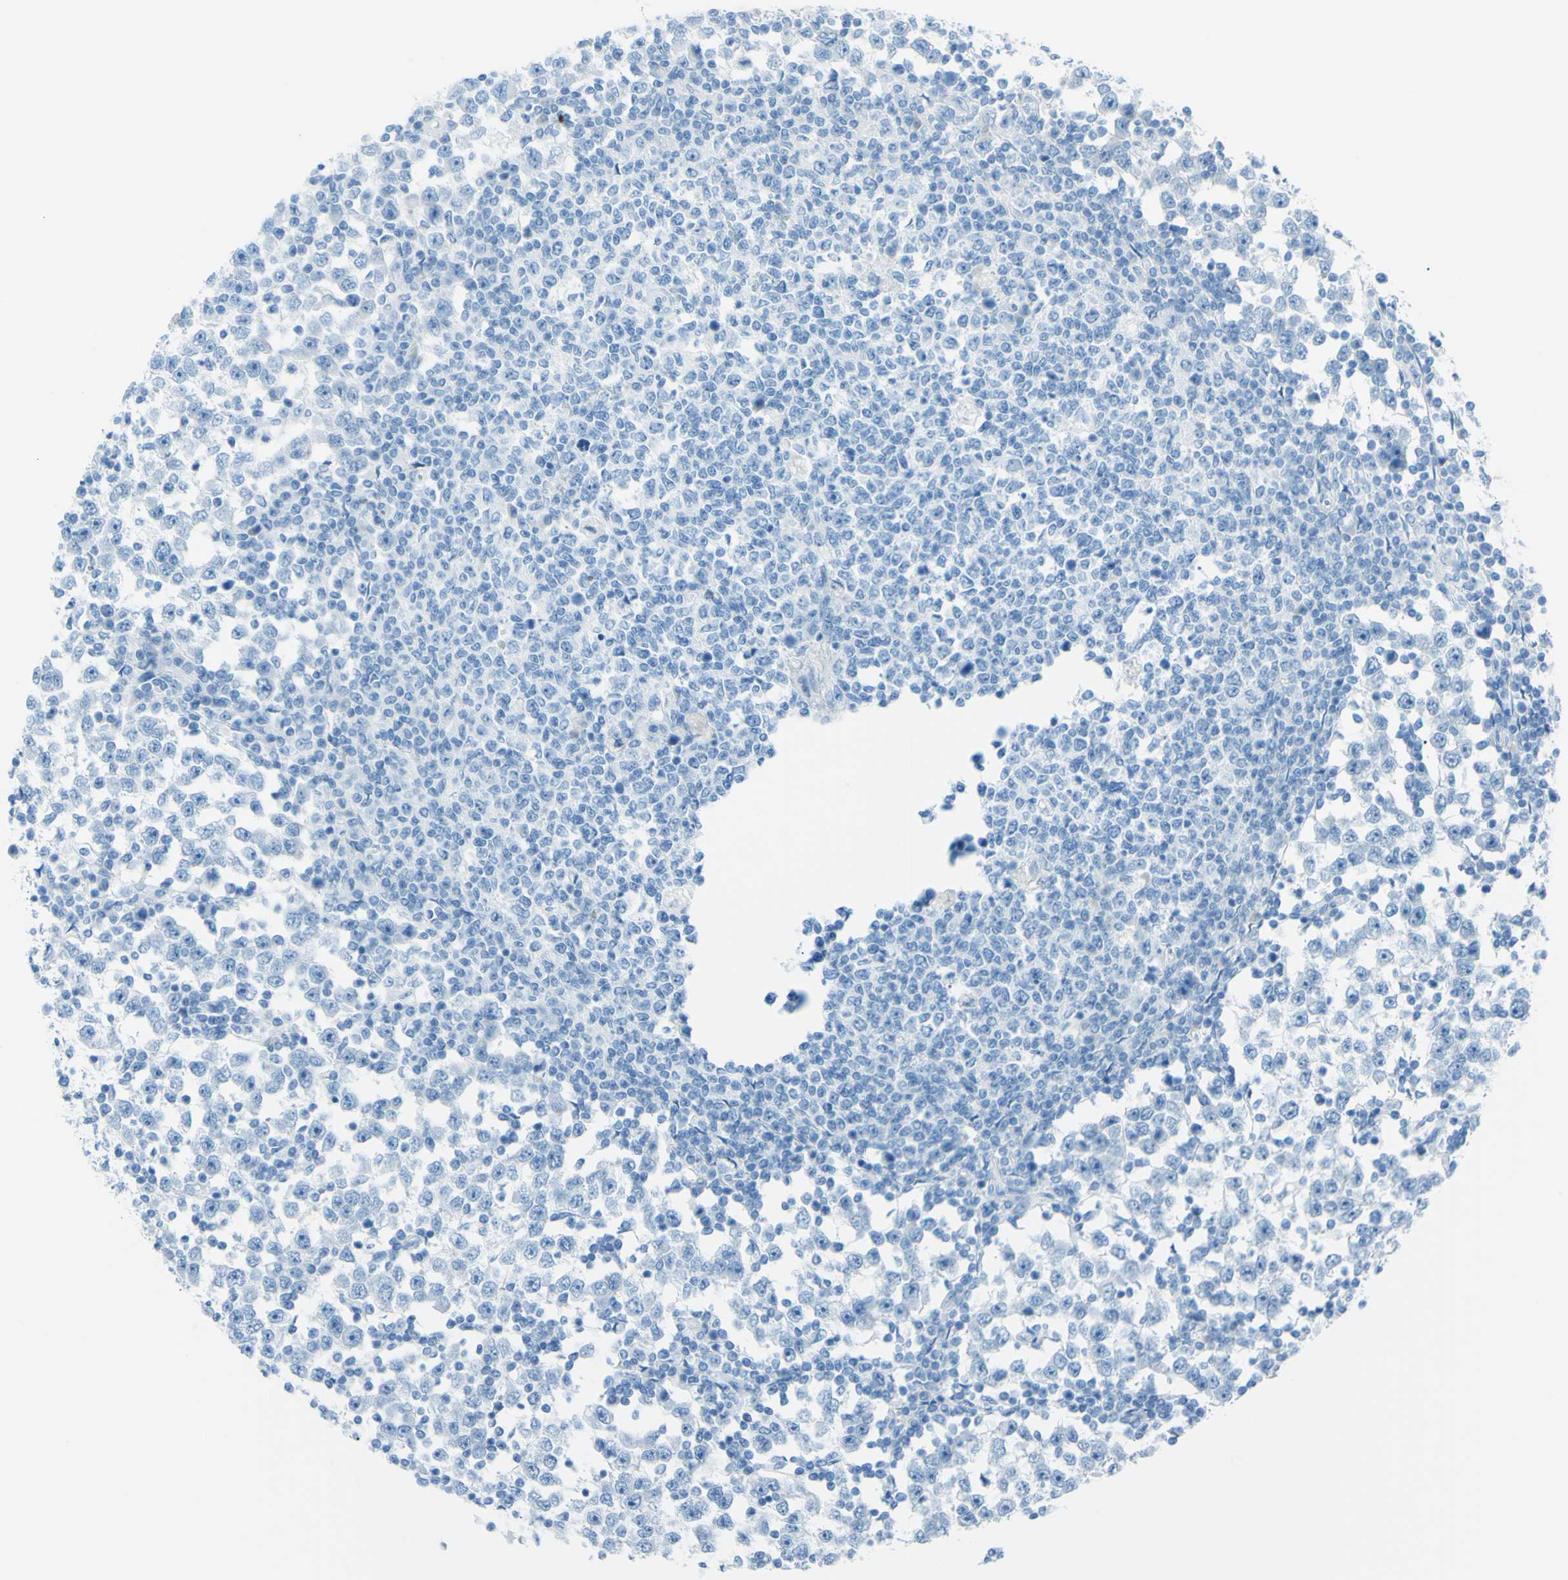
{"staining": {"intensity": "negative", "quantity": "none", "location": "none"}, "tissue": "testis cancer", "cell_type": "Tumor cells", "image_type": "cancer", "snomed": [{"axis": "morphology", "description": "Seminoma, NOS"}, {"axis": "topography", "description": "Testis"}], "caption": "DAB (3,3'-diaminobenzidine) immunohistochemical staining of seminoma (testis) exhibits no significant staining in tumor cells.", "gene": "TFPI2", "patient": {"sex": "male", "age": 65}}